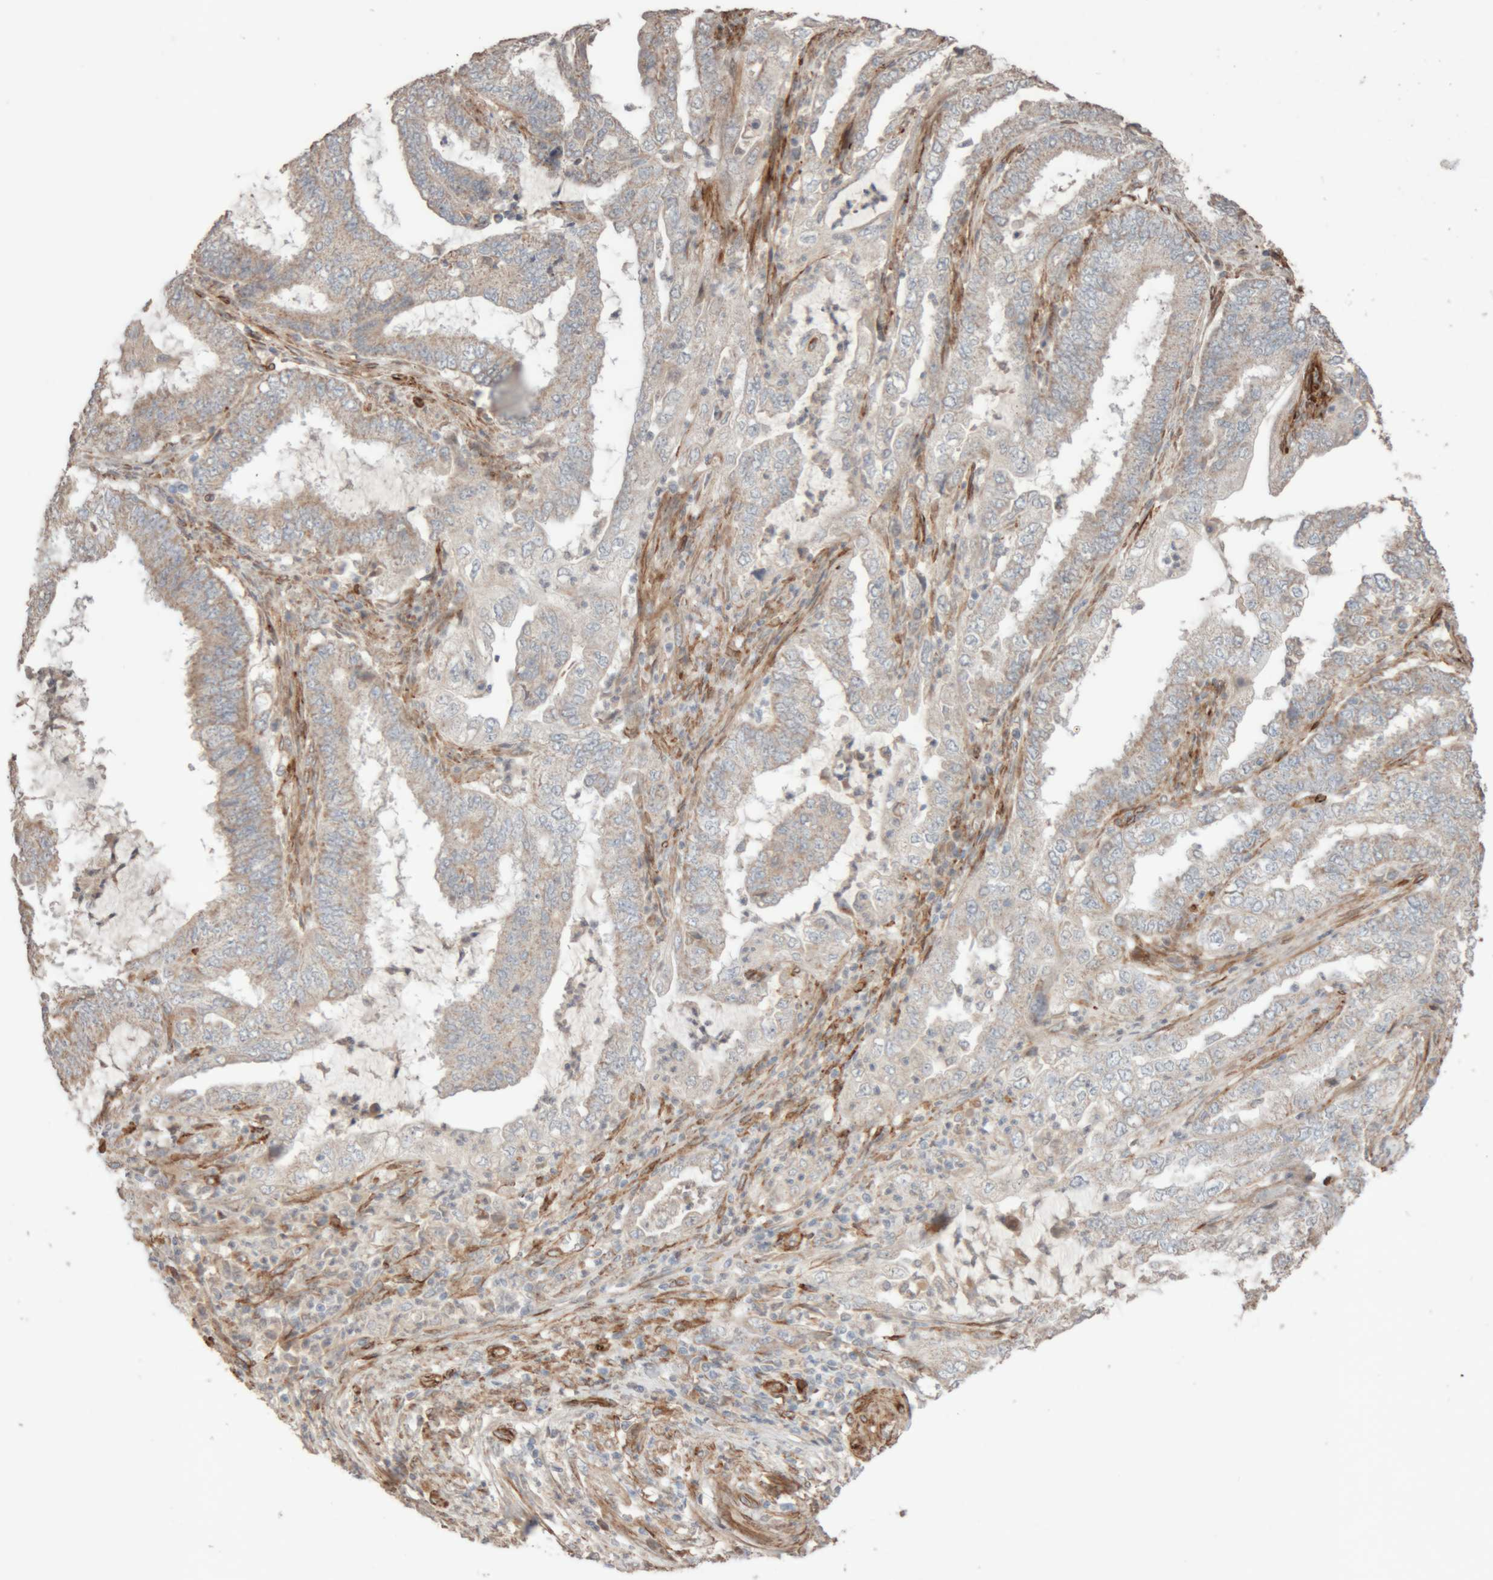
{"staining": {"intensity": "weak", "quantity": "<25%", "location": "cytoplasmic/membranous"}, "tissue": "endometrial cancer", "cell_type": "Tumor cells", "image_type": "cancer", "snomed": [{"axis": "morphology", "description": "Adenocarcinoma, NOS"}, {"axis": "topography", "description": "Endometrium"}], "caption": "High magnification brightfield microscopy of endometrial cancer stained with DAB (3,3'-diaminobenzidine) (brown) and counterstained with hematoxylin (blue): tumor cells show no significant staining.", "gene": "RAB32", "patient": {"sex": "female", "age": 51}}